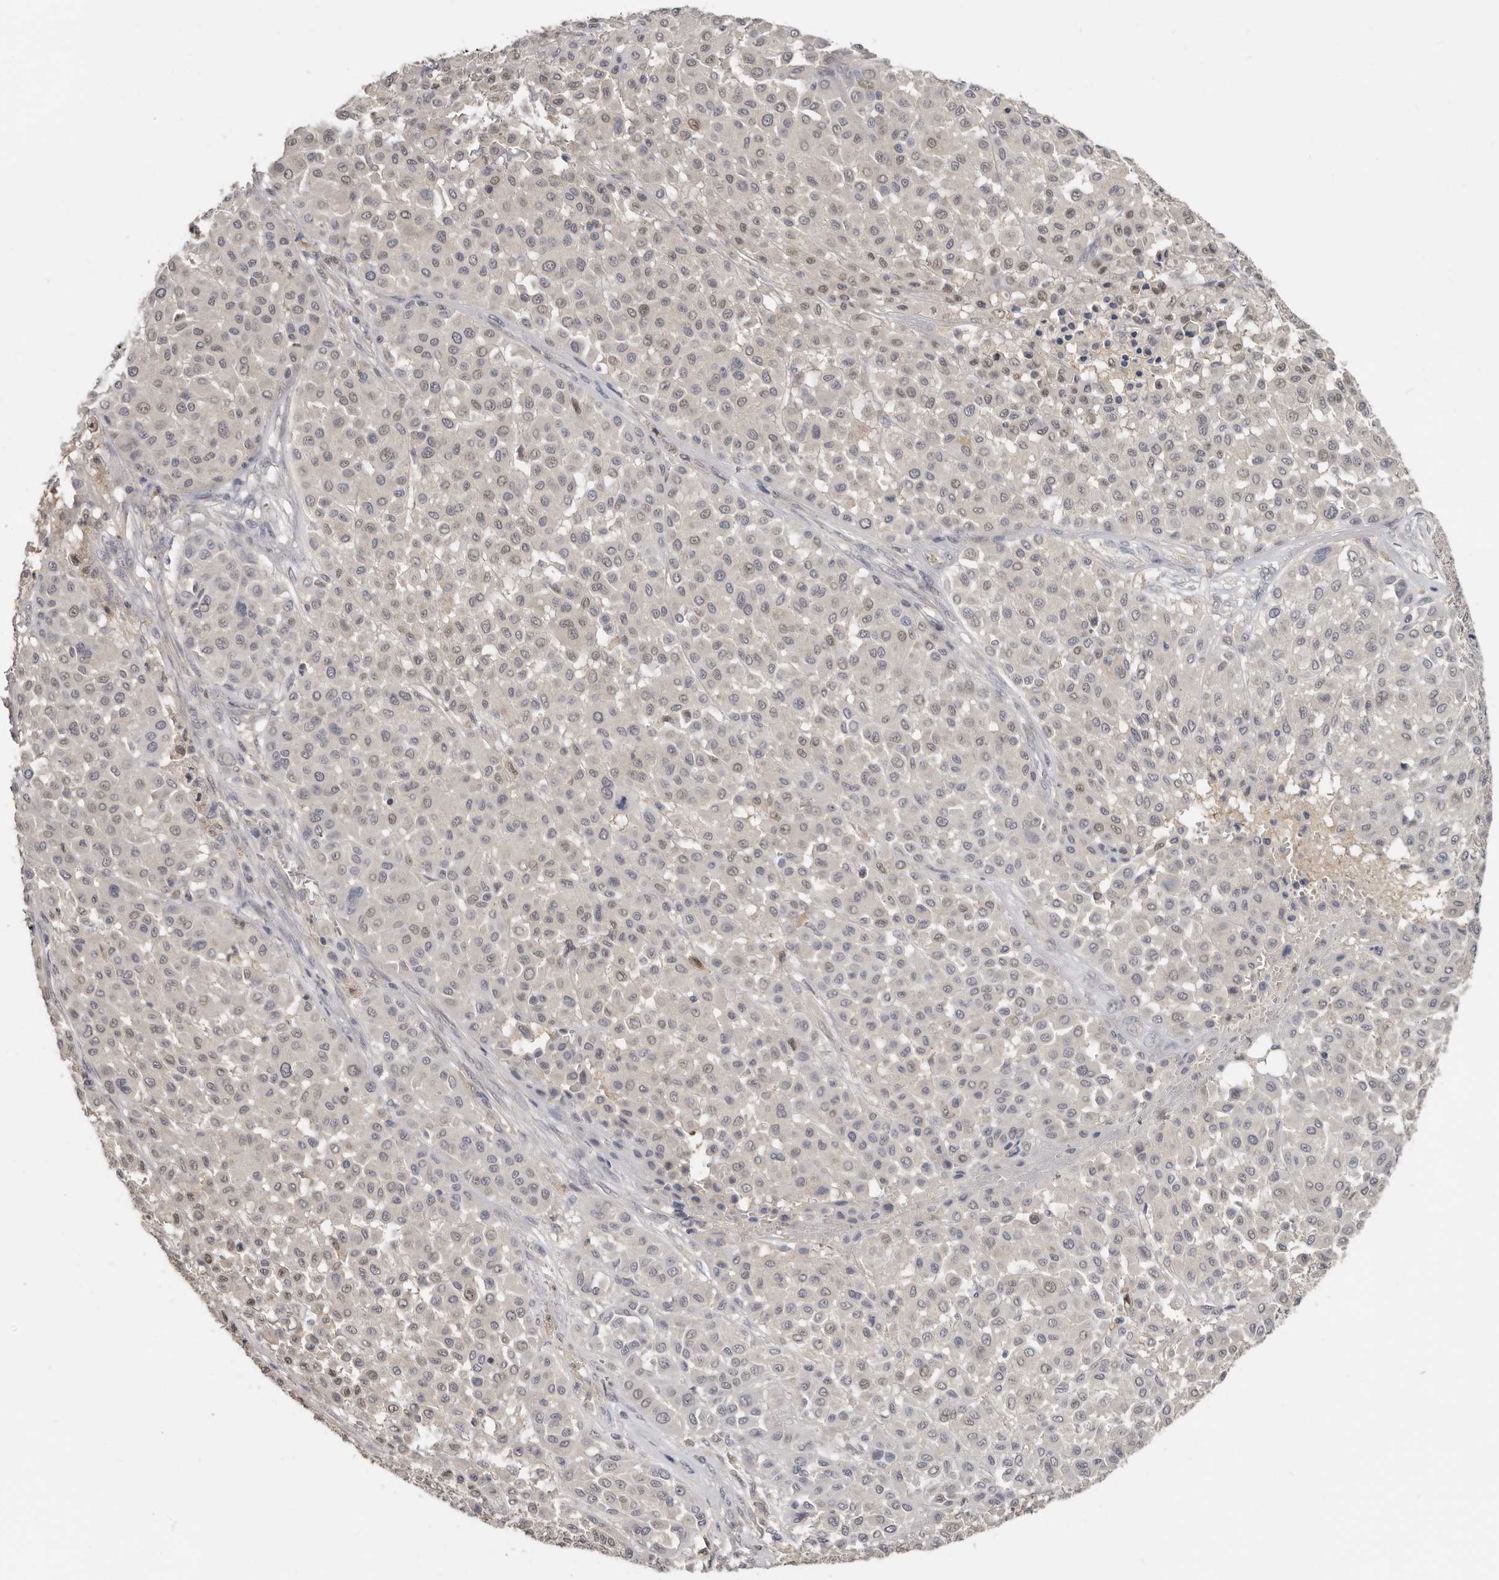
{"staining": {"intensity": "negative", "quantity": "none", "location": "none"}, "tissue": "melanoma", "cell_type": "Tumor cells", "image_type": "cancer", "snomed": [{"axis": "morphology", "description": "Malignant melanoma, Metastatic site"}, {"axis": "topography", "description": "Soft tissue"}], "caption": "There is no significant staining in tumor cells of melanoma.", "gene": "RBKS", "patient": {"sex": "male", "age": 41}}